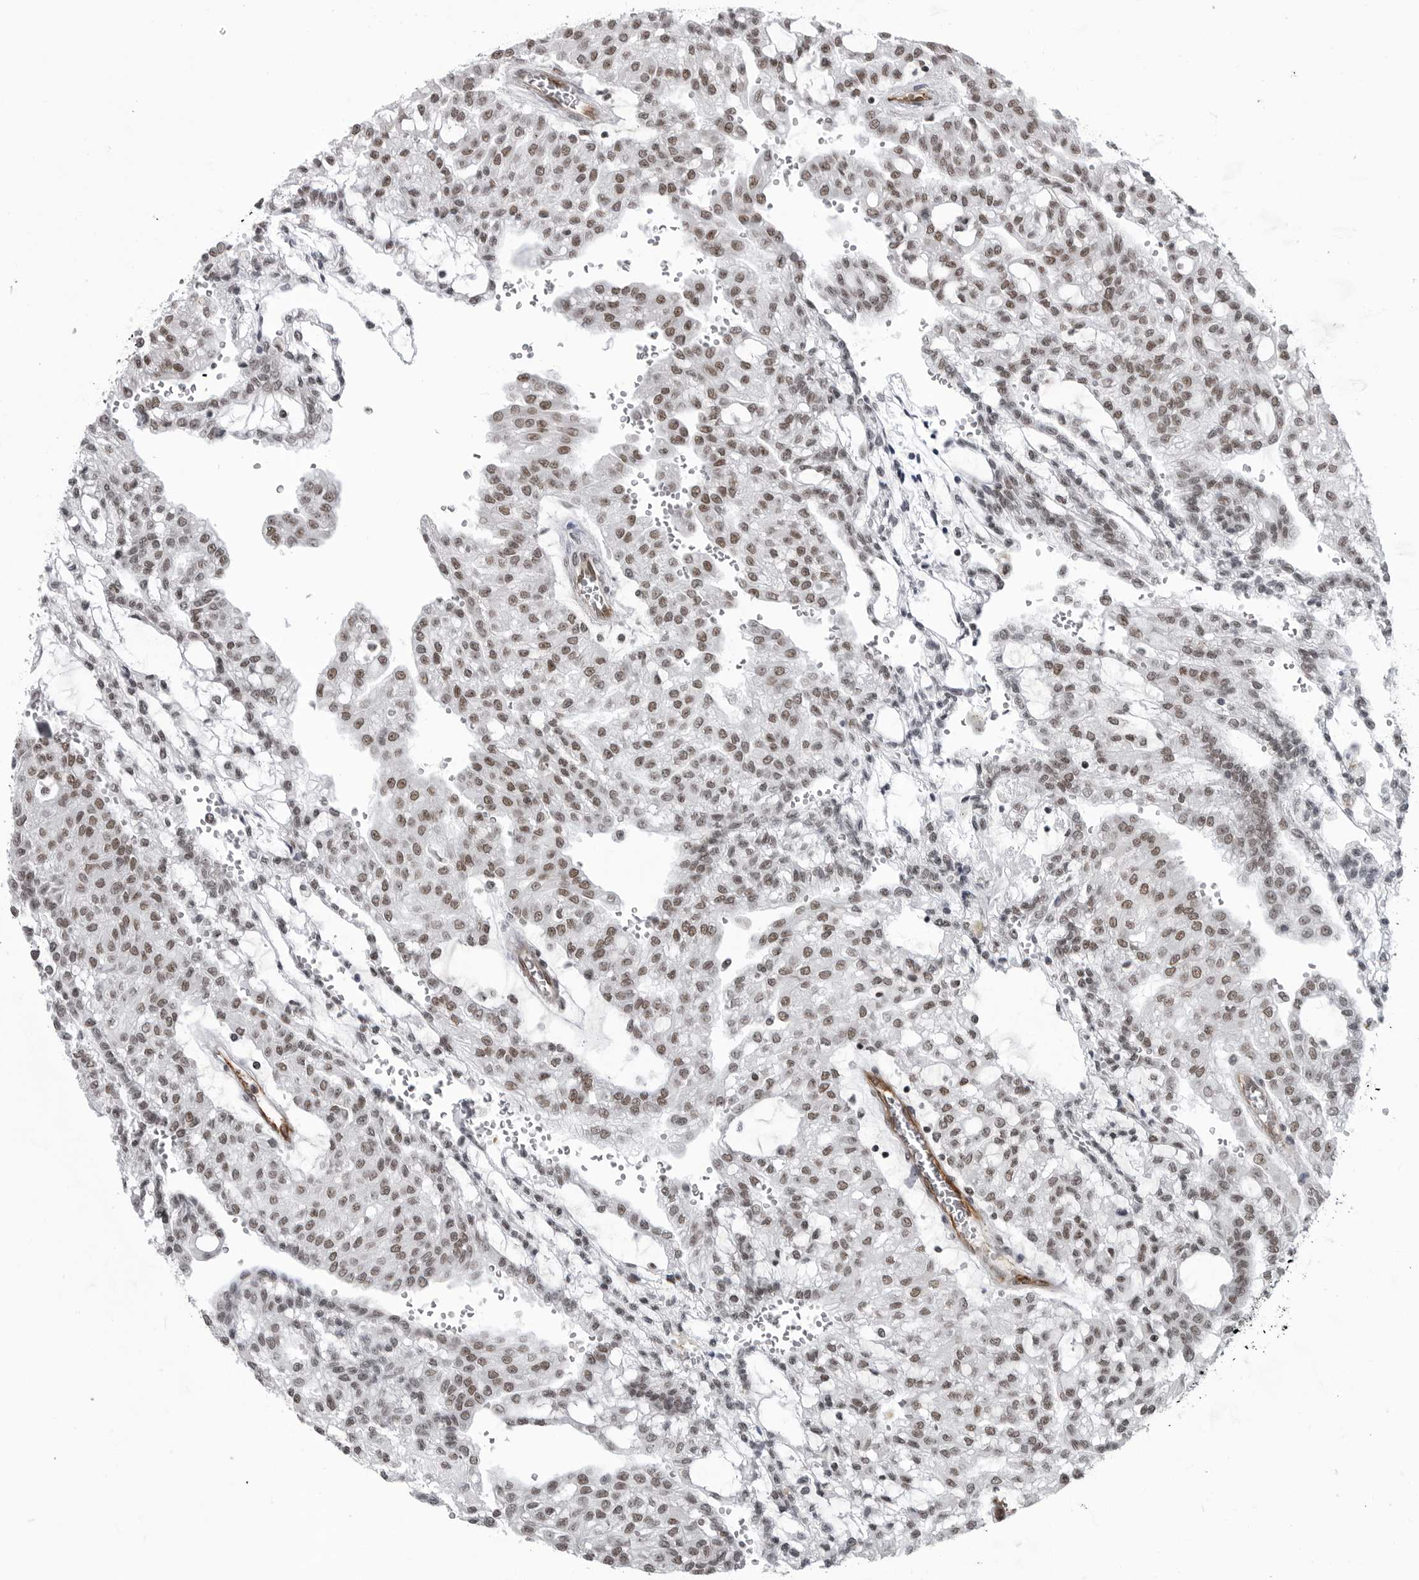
{"staining": {"intensity": "moderate", "quantity": ">75%", "location": "nuclear"}, "tissue": "renal cancer", "cell_type": "Tumor cells", "image_type": "cancer", "snomed": [{"axis": "morphology", "description": "Adenocarcinoma, NOS"}, {"axis": "topography", "description": "Kidney"}], "caption": "A histopathology image of adenocarcinoma (renal) stained for a protein displays moderate nuclear brown staining in tumor cells. (IHC, brightfield microscopy, high magnification).", "gene": "RNF26", "patient": {"sex": "male", "age": 63}}